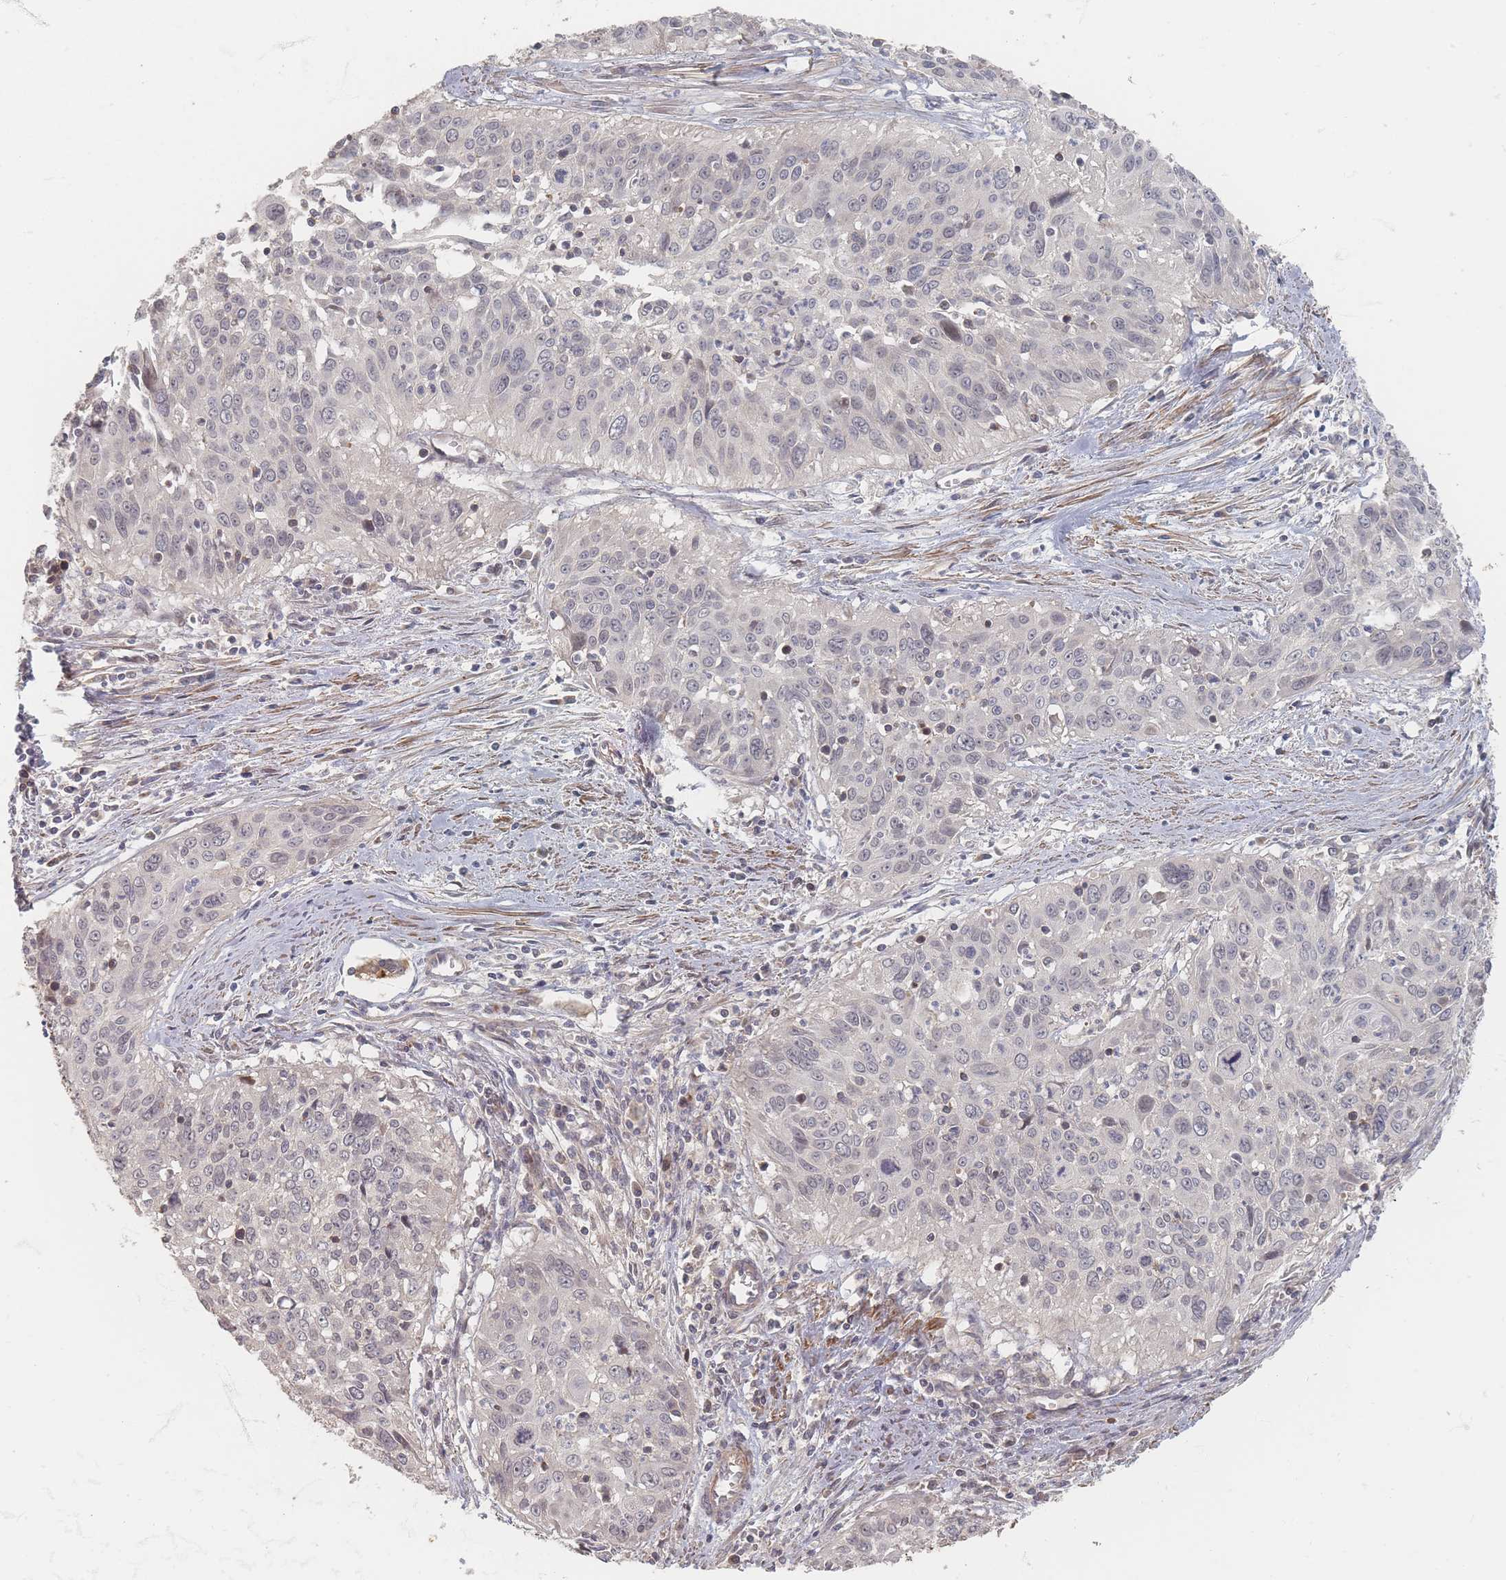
{"staining": {"intensity": "negative", "quantity": "none", "location": "none"}, "tissue": "cervical cancer", "cell_type": "Tumor cells", "image_type": "cancer", "snomed": [{"axis": "morphology", "description": "Squamous cell carcinoma, NOS"}, {"axis": "topography", "description": "Cervix"}], "caption": "The IHC image has no significant staining in tumor cells of cervical cancer tissue.", "gene": "GLE1", "patient": {"sex": "female", "age": 55}}